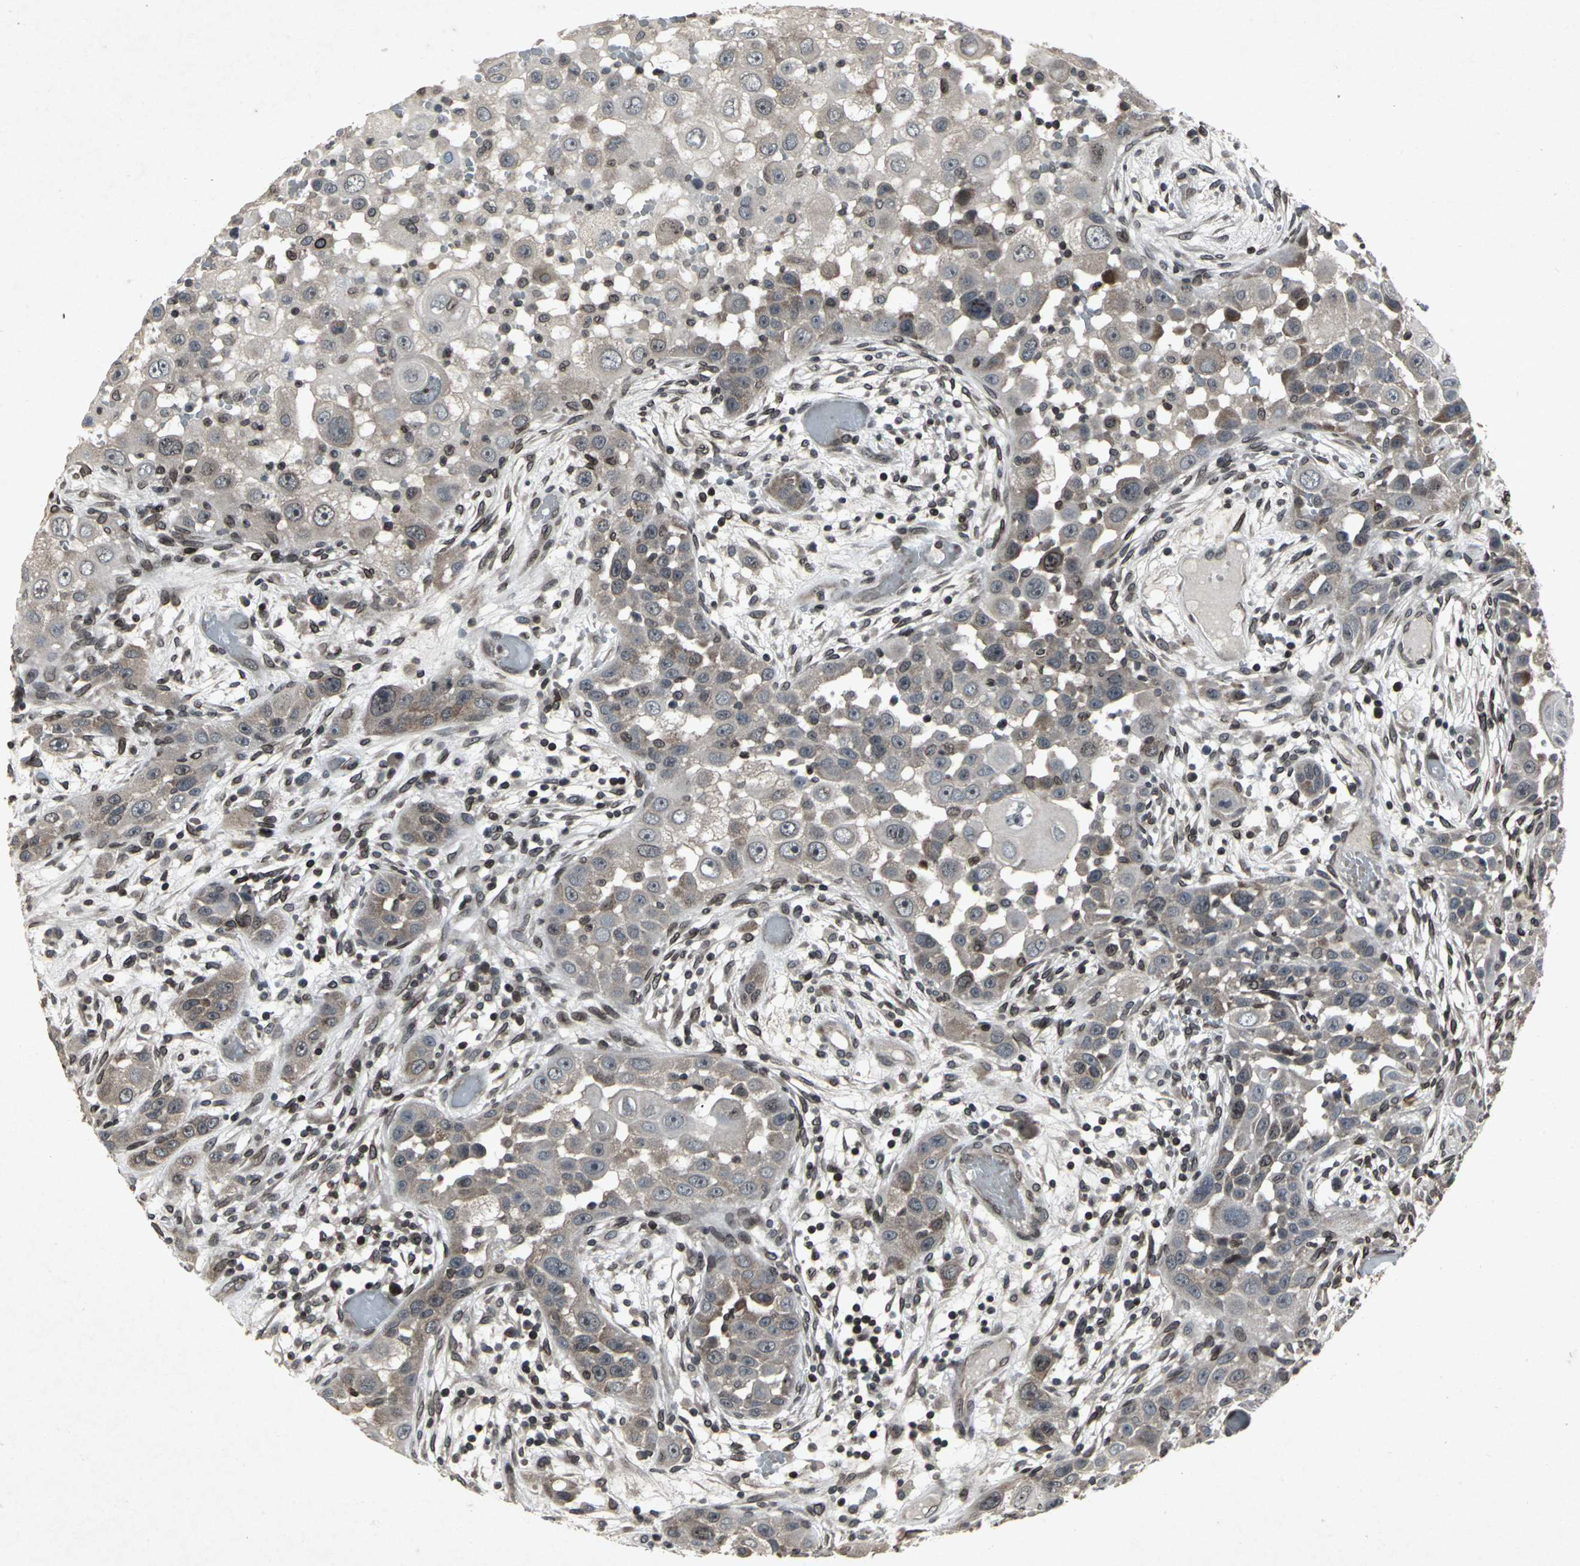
{"staining": {"intensity": "moderate", "quantity": "<25%", "location": "cytoplasmic/membranous,nuclear"}, "tissue": "head and neck cancer", "cell_type": "Tumor cells", "image_type": "cancer", "snomed": [{"axis": "morphology", "description": "Carcinoma, NOS"}, {"axis": "topography", "description": "Head-Neck"}], "caption": "IHC of head and neck carcinoma shows low levels of moderate cytoplasmic/membranous and nuclear expression in about <25% of tumor cells.", "gene": "SH2B3", "patient": {"sex": "male", "age": 87}}